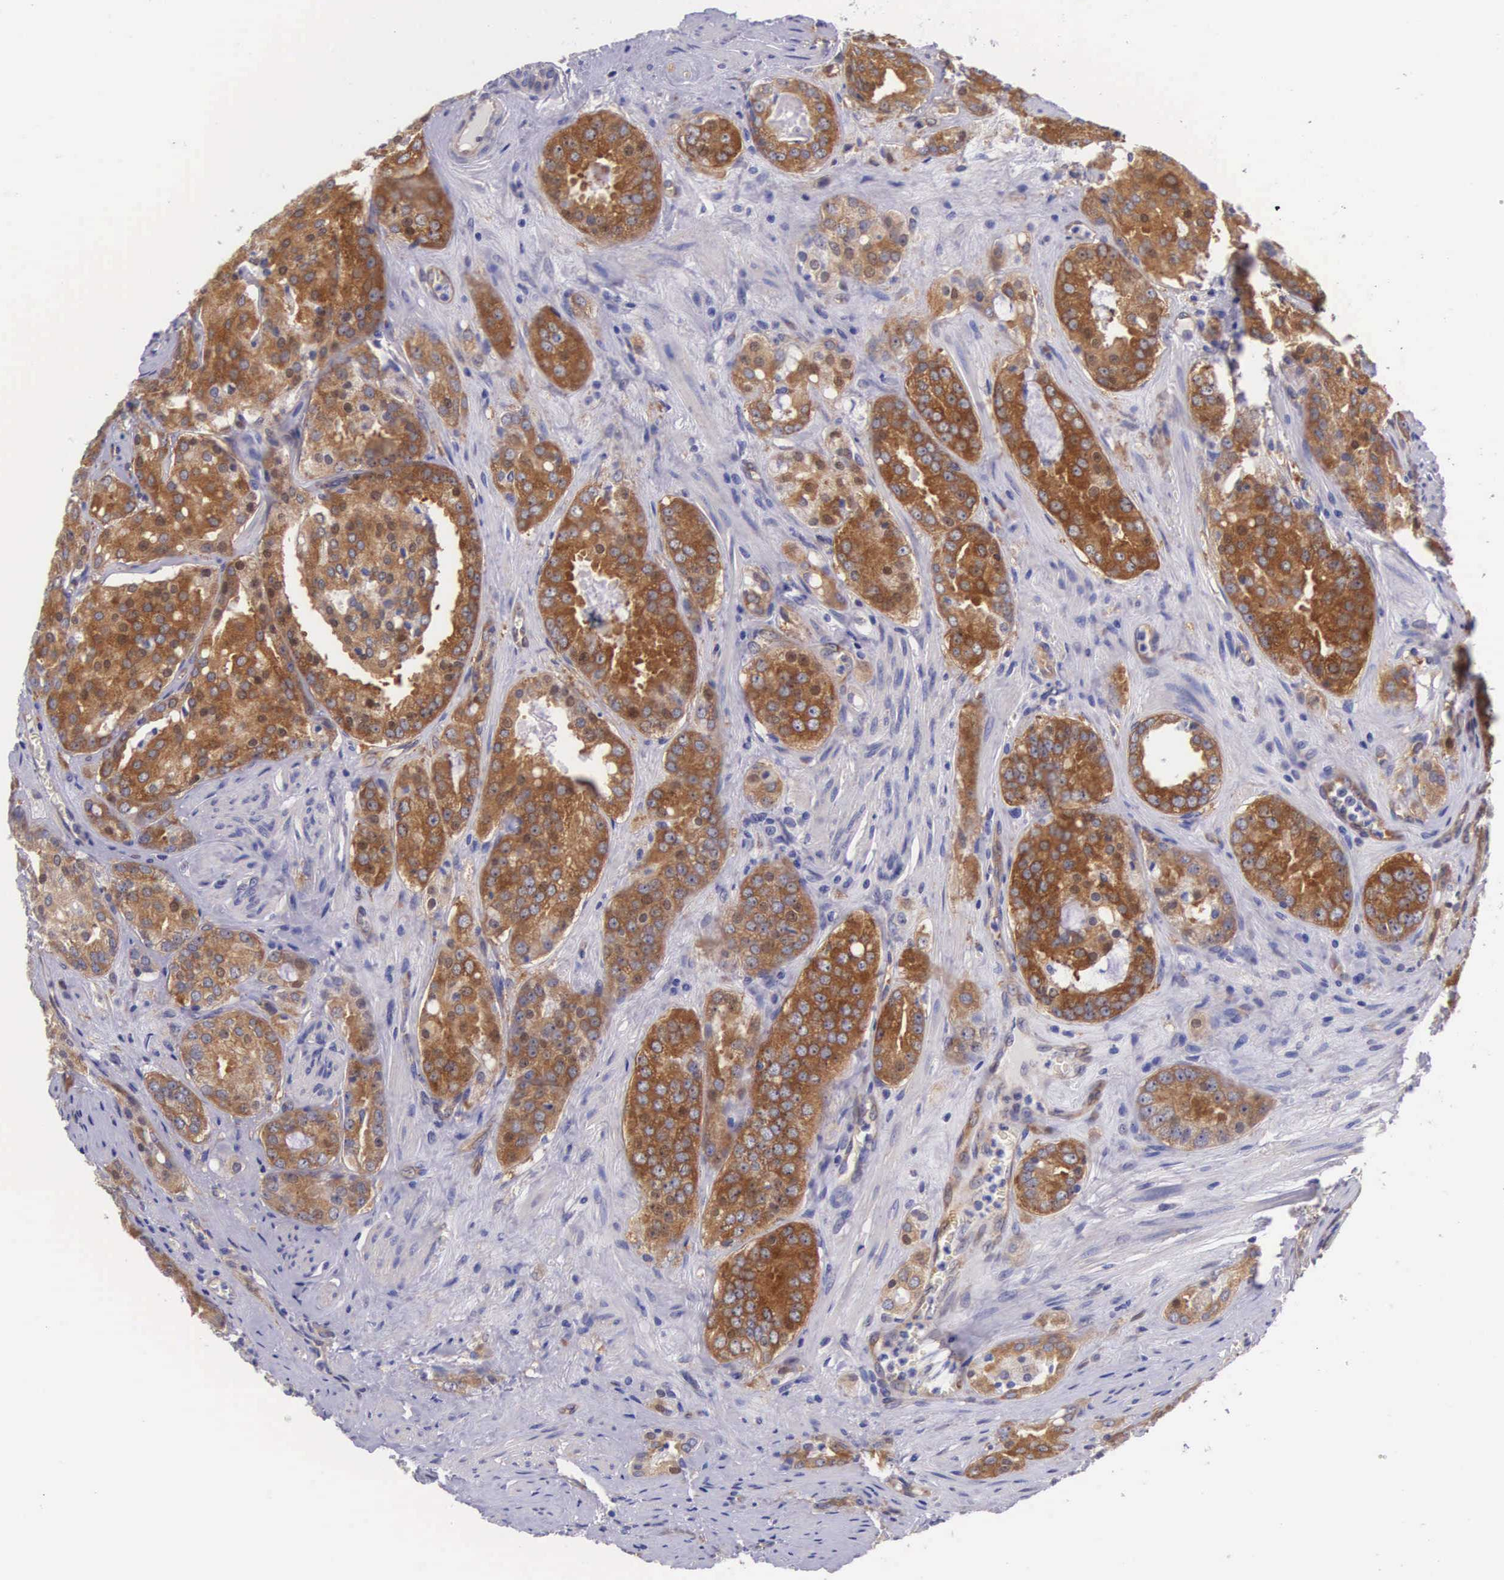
{"staining": {"intensity": "strong", "quantity": ">75%", "location": "cytoplasmic/membranous"}, "tissue": "prostate cancer", "cell_type": "Tumor cells", "image_type": "cancer", "snomed": [{"axis": "morphology", "description": "Adenocarcinoma, Medium grade"}, {"axis": "topography", "description": "Prostate"}], "caption": "IHC micrograph of neoplastic tissue: human prostate cancer stained using immunohistochemistry (IHC) displays high levels of strong protein expression localized specifically in the cytoplasmic/membranous of tumor cells, appearing as a cytoplasmic/membranous brown color.", "gene": "BCAR1", "patient": {"sex": "male", "age": 60}}